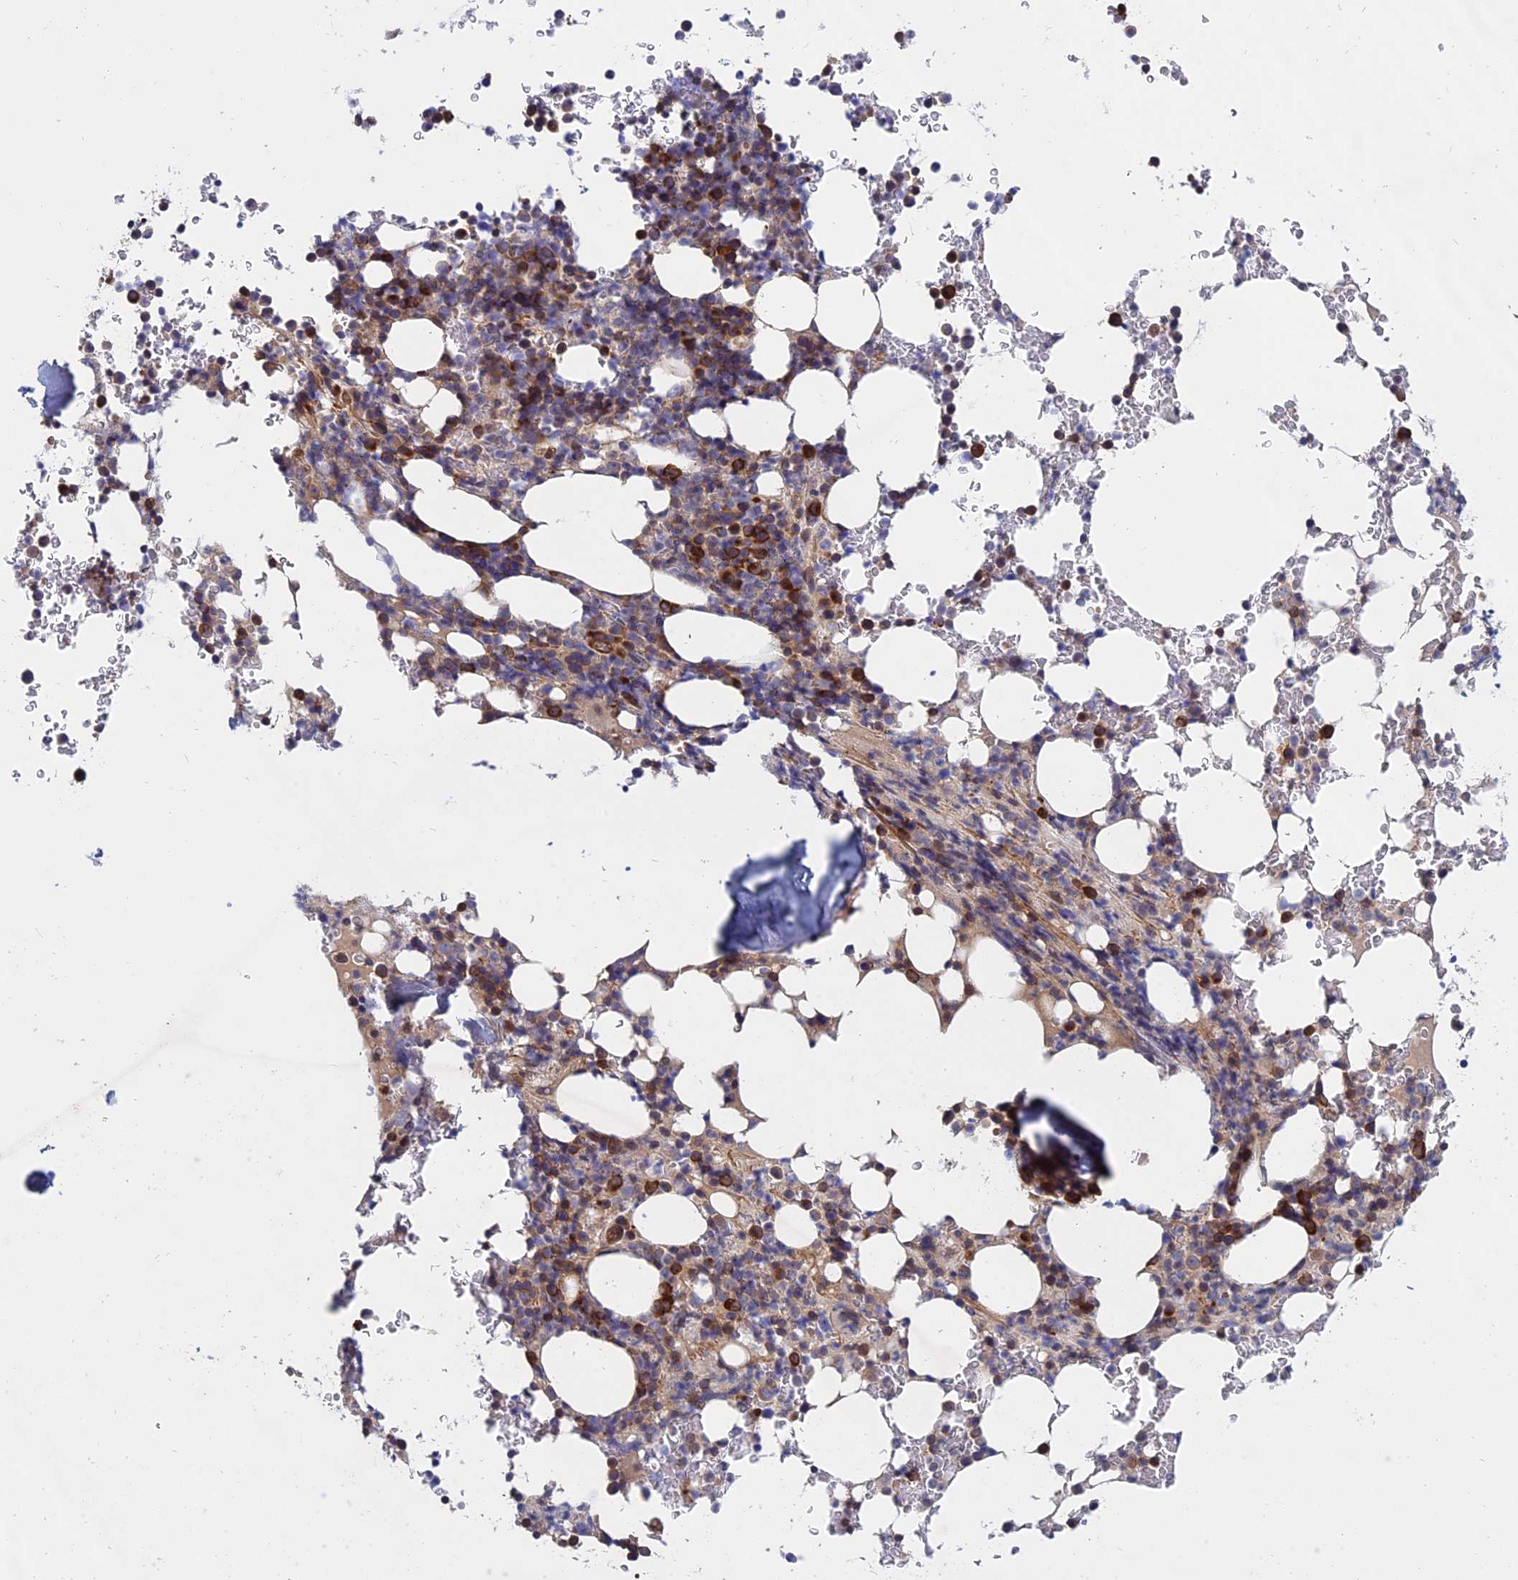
{"staining": {"intensity": "strong", "quantity": "25%-75%", "location": "cytoplasmic/membranous"}, "tissue": "bone marrow", "cell_type": "Hematopoietic cells", "image_type": "normal", "snomed": [{"axis": "morphology", "description": "Normal tissue, NOS"}, {"axis": "topography", "description": "Bone marrow"}], "caption": "This is an image of immunohistochemistry staining of benign bone marrow, which shows strong expression in the cytoplasmic/membranous of hematopoietic cells.", "gene": "NAA10", "patient": {"sex": "male", "age": 58}}